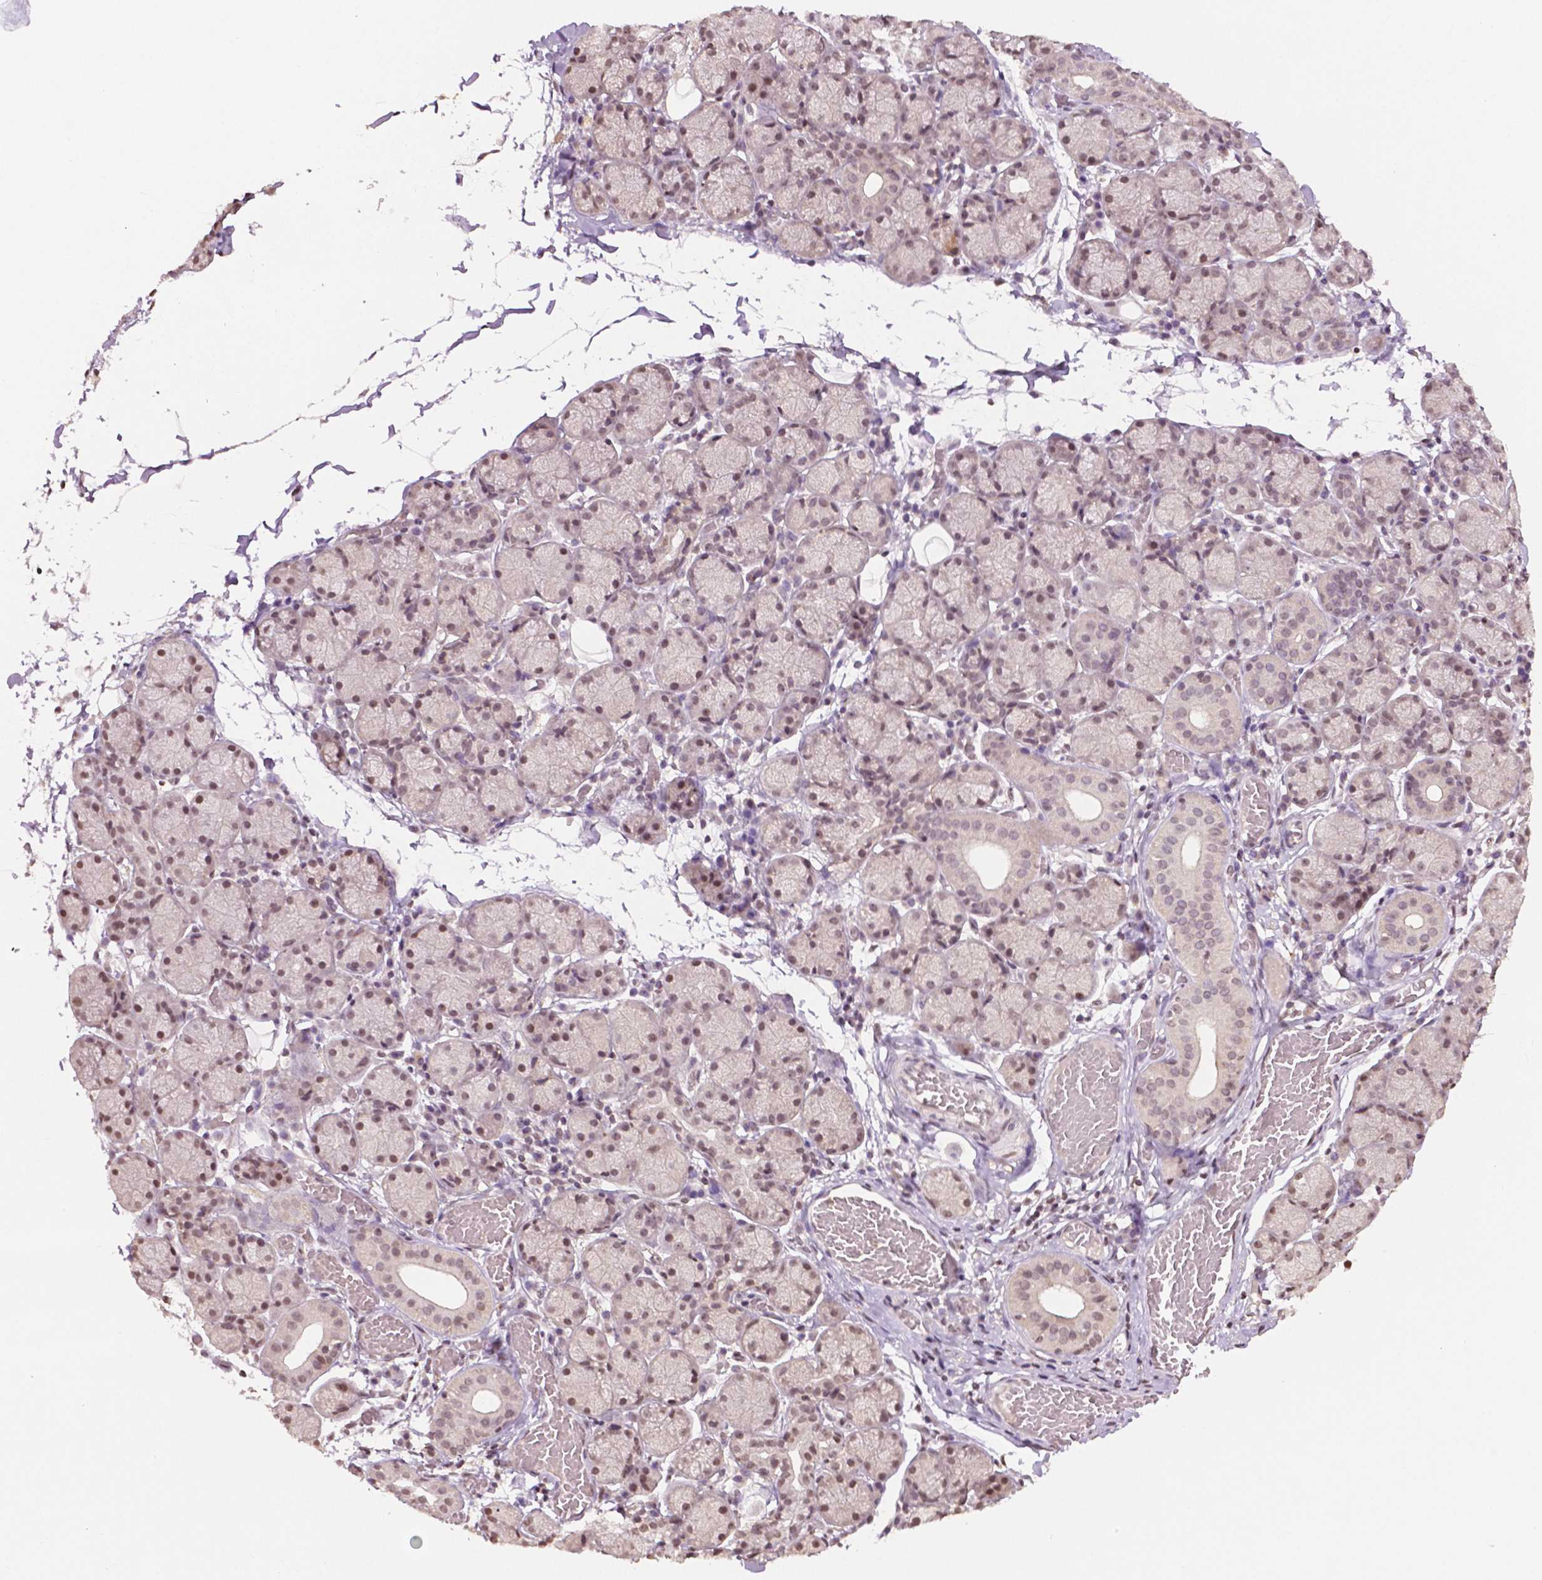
{"staining": {"intensity": "moderate", "quantity": ">75%", "location": "nuclear"}, "tissue": "salivary gland", "cell_type": "Glandular cells", "image_type": "normal", "snomed": [{"axis": "morphology", "description": "Normal tissue, NOS"}, {"axis": "topography", "description": "Salivary gland"}], "caption": "Salivary gland was stained to show a protein in brown. There is medium levels of moderate nuclear staining in about >75% of glandular cells. Immunohistochemistry (ihc) stains the protein in brown and the nuclei are stained blue.", "gene": "DEK", "patient": {"sex": "female", "age": 24}}